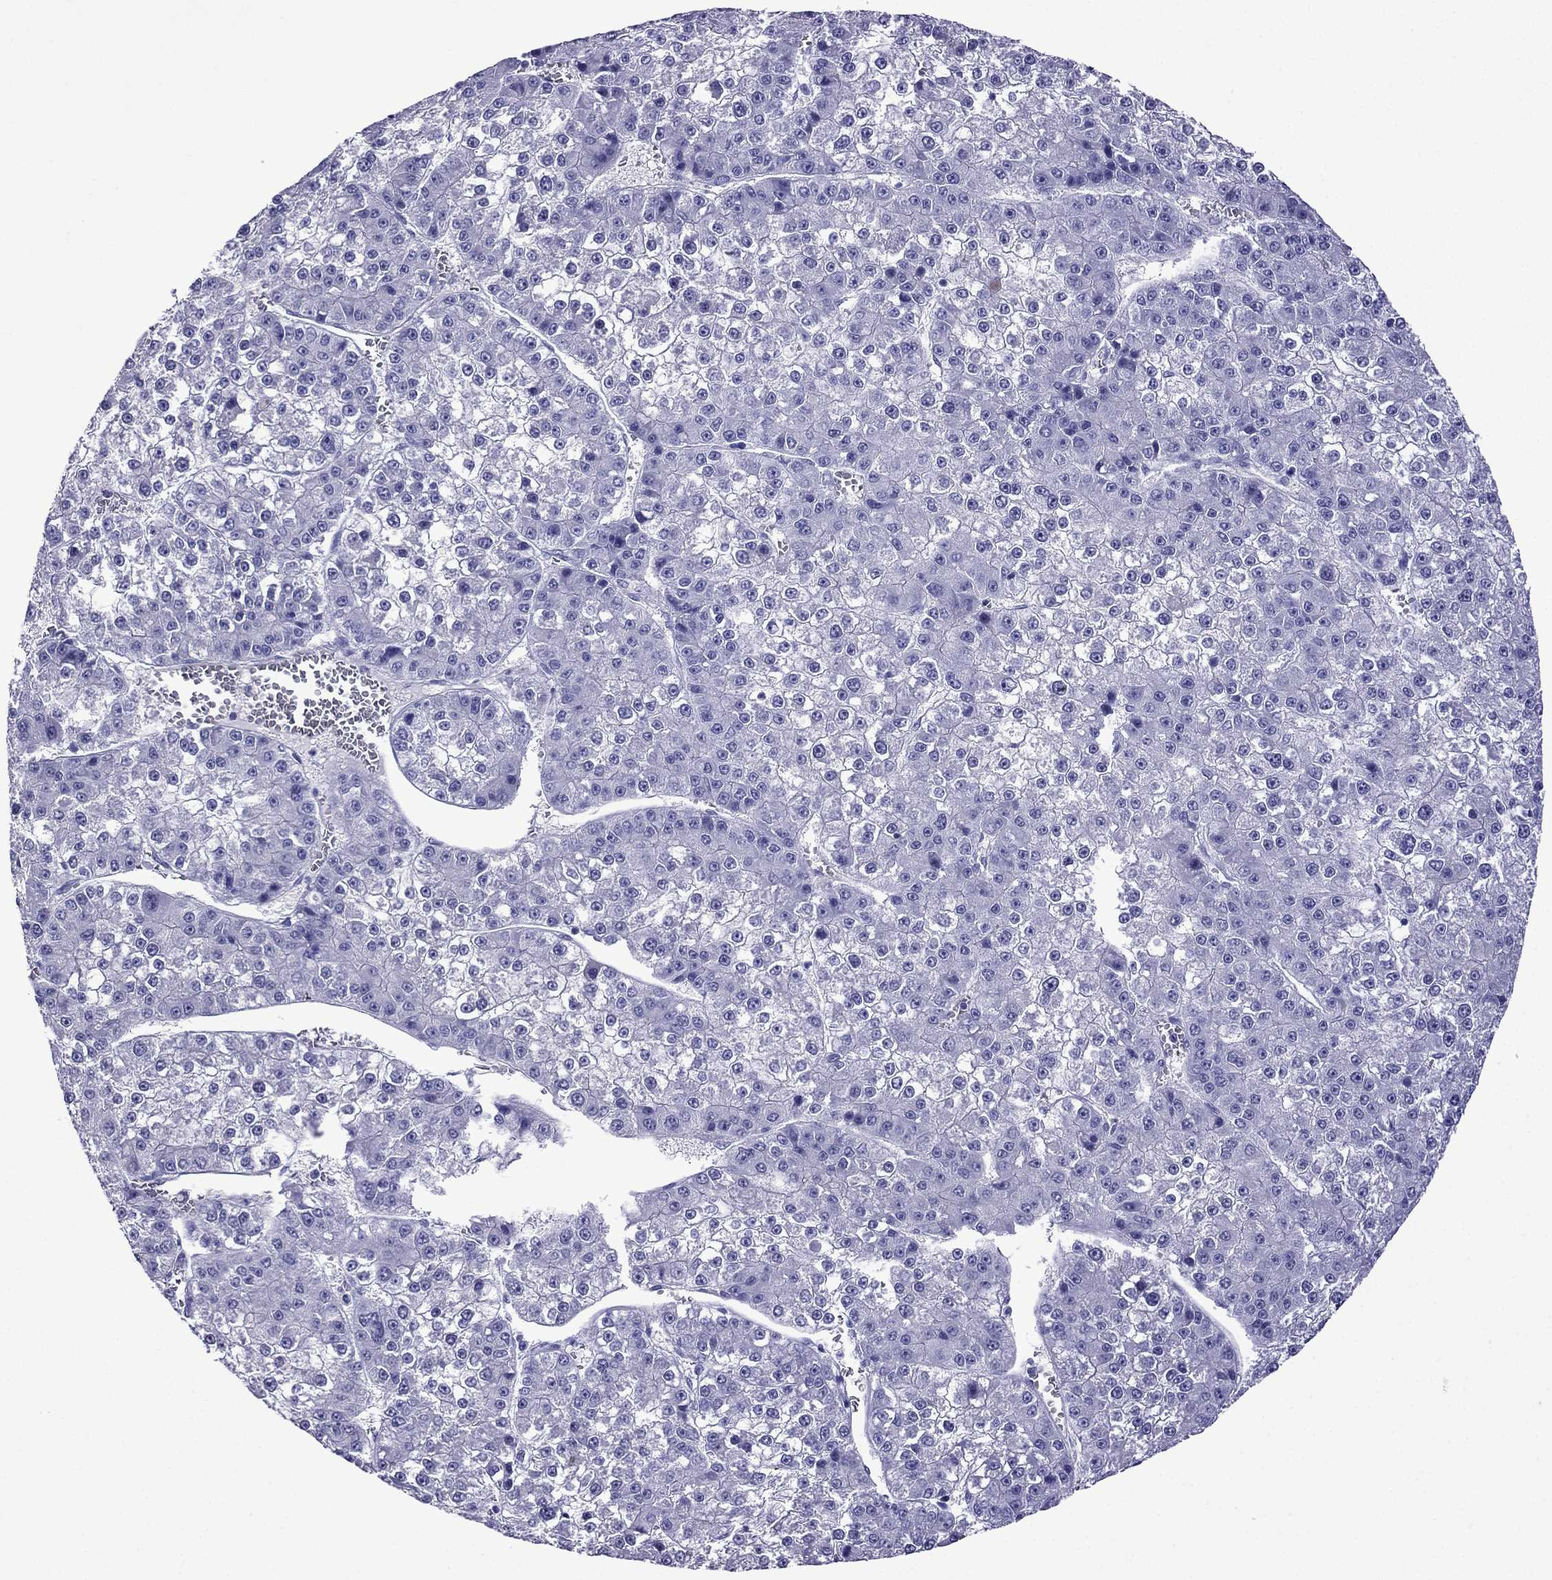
{"staining": {"intensity": "negative", "quantity": "none", "location": "none"}, "tissue": "liver cancer", "cell_type": "Tumor cells", "image_type": "cancer", "snomed": [{"axis": "morphology", "description": "Carcinoma, Hepatocellular, NOS"}, {"axis": "topography", "description": "Liver"}], "caption": "Hepatocellular carcinoma (liver) was stained to show a protein in brown. There is no significant expression in tumor cells.", "gene": "CRYBA1", "patient": {"sex": "female", "age": 73}}